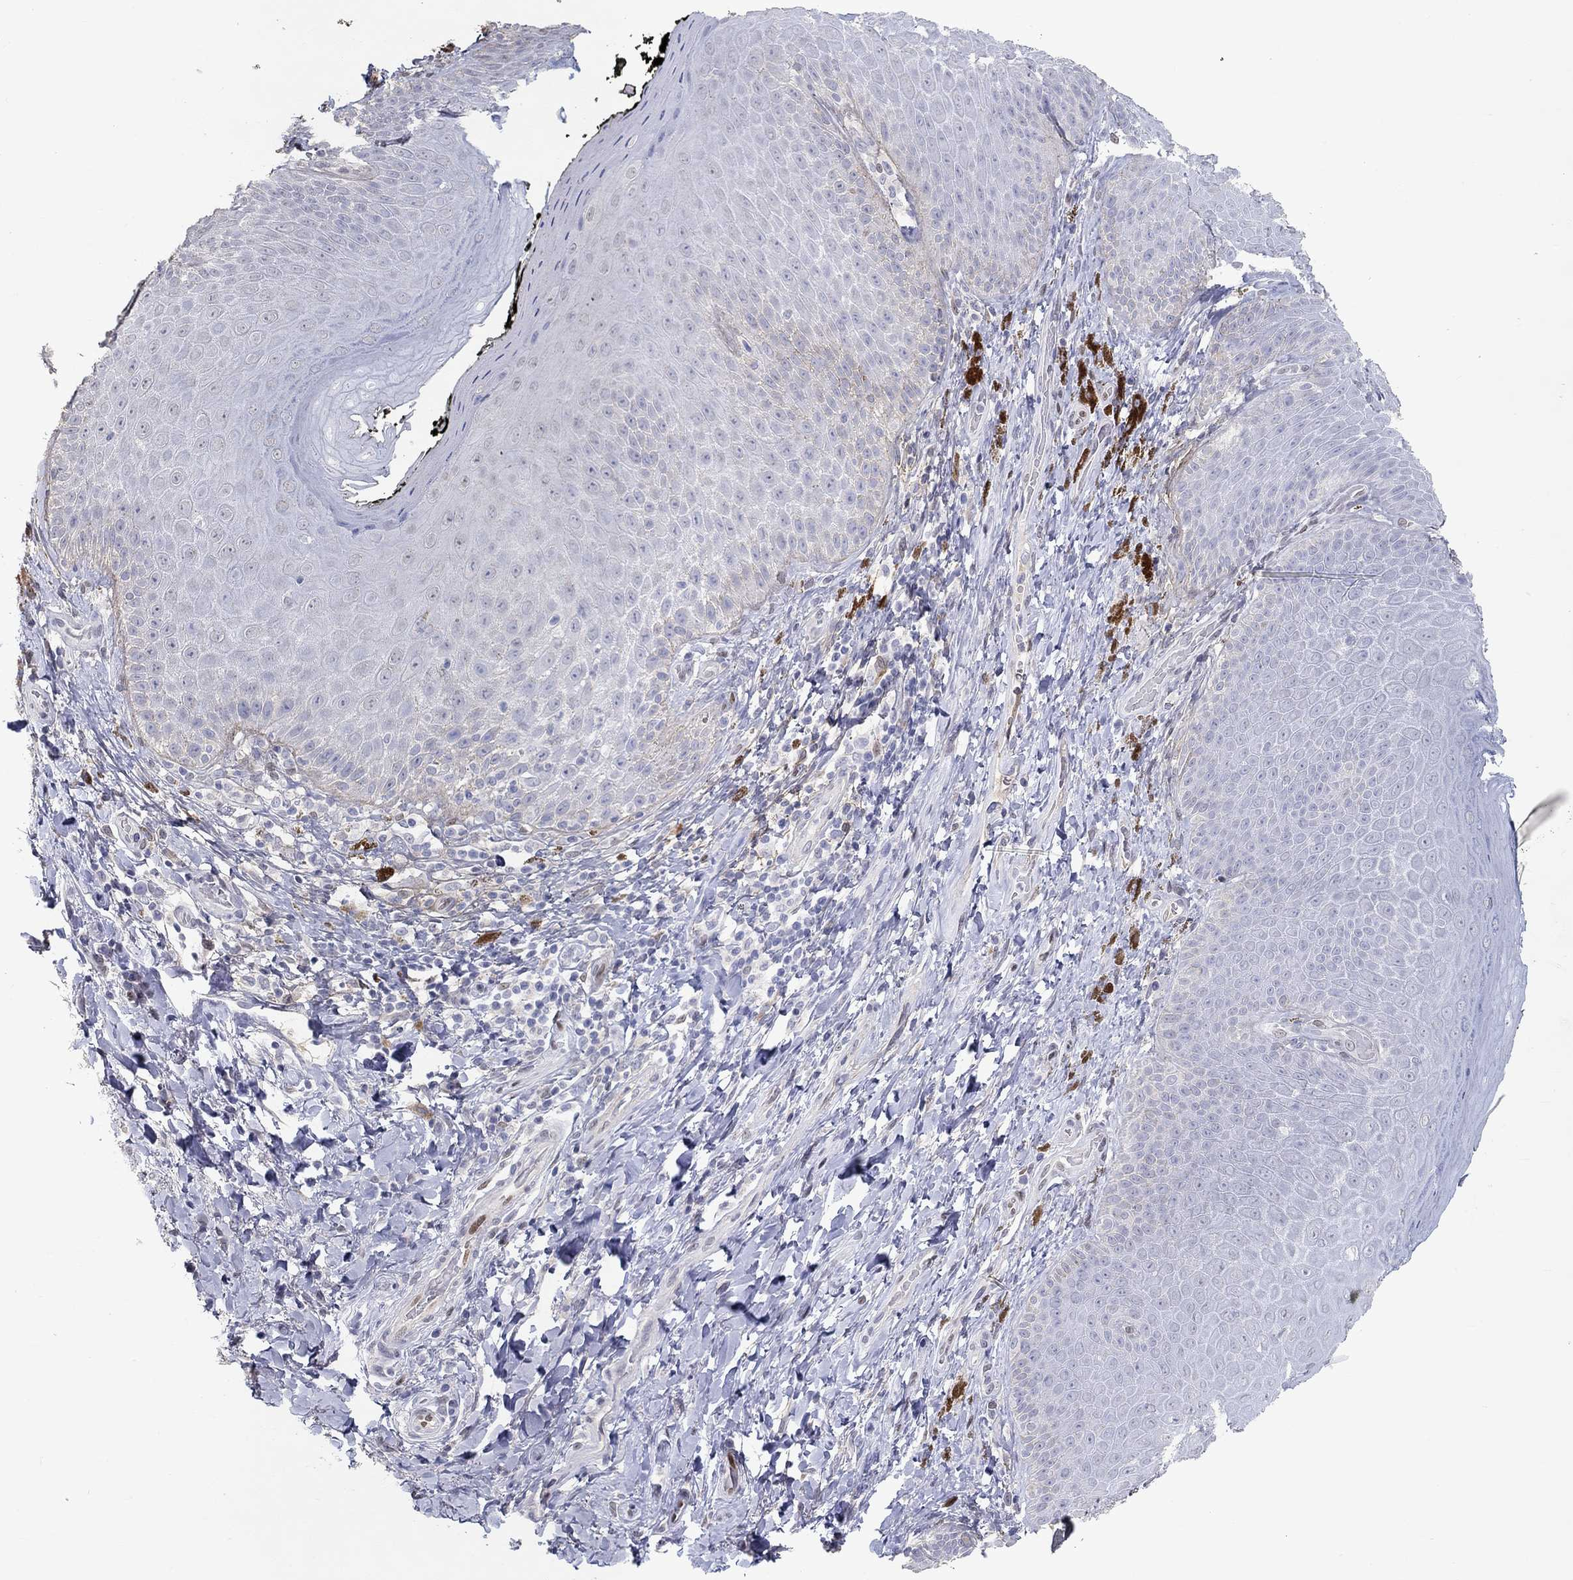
{"staining": {"intensity": "weak", "quantity": "<25%", "location": "cytoplasmic/membranous"}, "tissue": "skin", "cell_type": "Epidermal cells", "image_type": "normal", "snomed": [{"axis": "morphology", "description": "Normal tissue, NOS"}, {"axis": "topography", "description": "Skeletal muscle"}, {"axis": "topography", "description": "Anal"}, {"axis": "topography", "description": "Peripheral nerve tissue"}], "caption": "This is an immunohistochemistry (IHC) micrograph of normal human skin. There is no expression in epidermal cells.", "gene": "FGF2", "patient": {"sex": "male", "age": 53}}